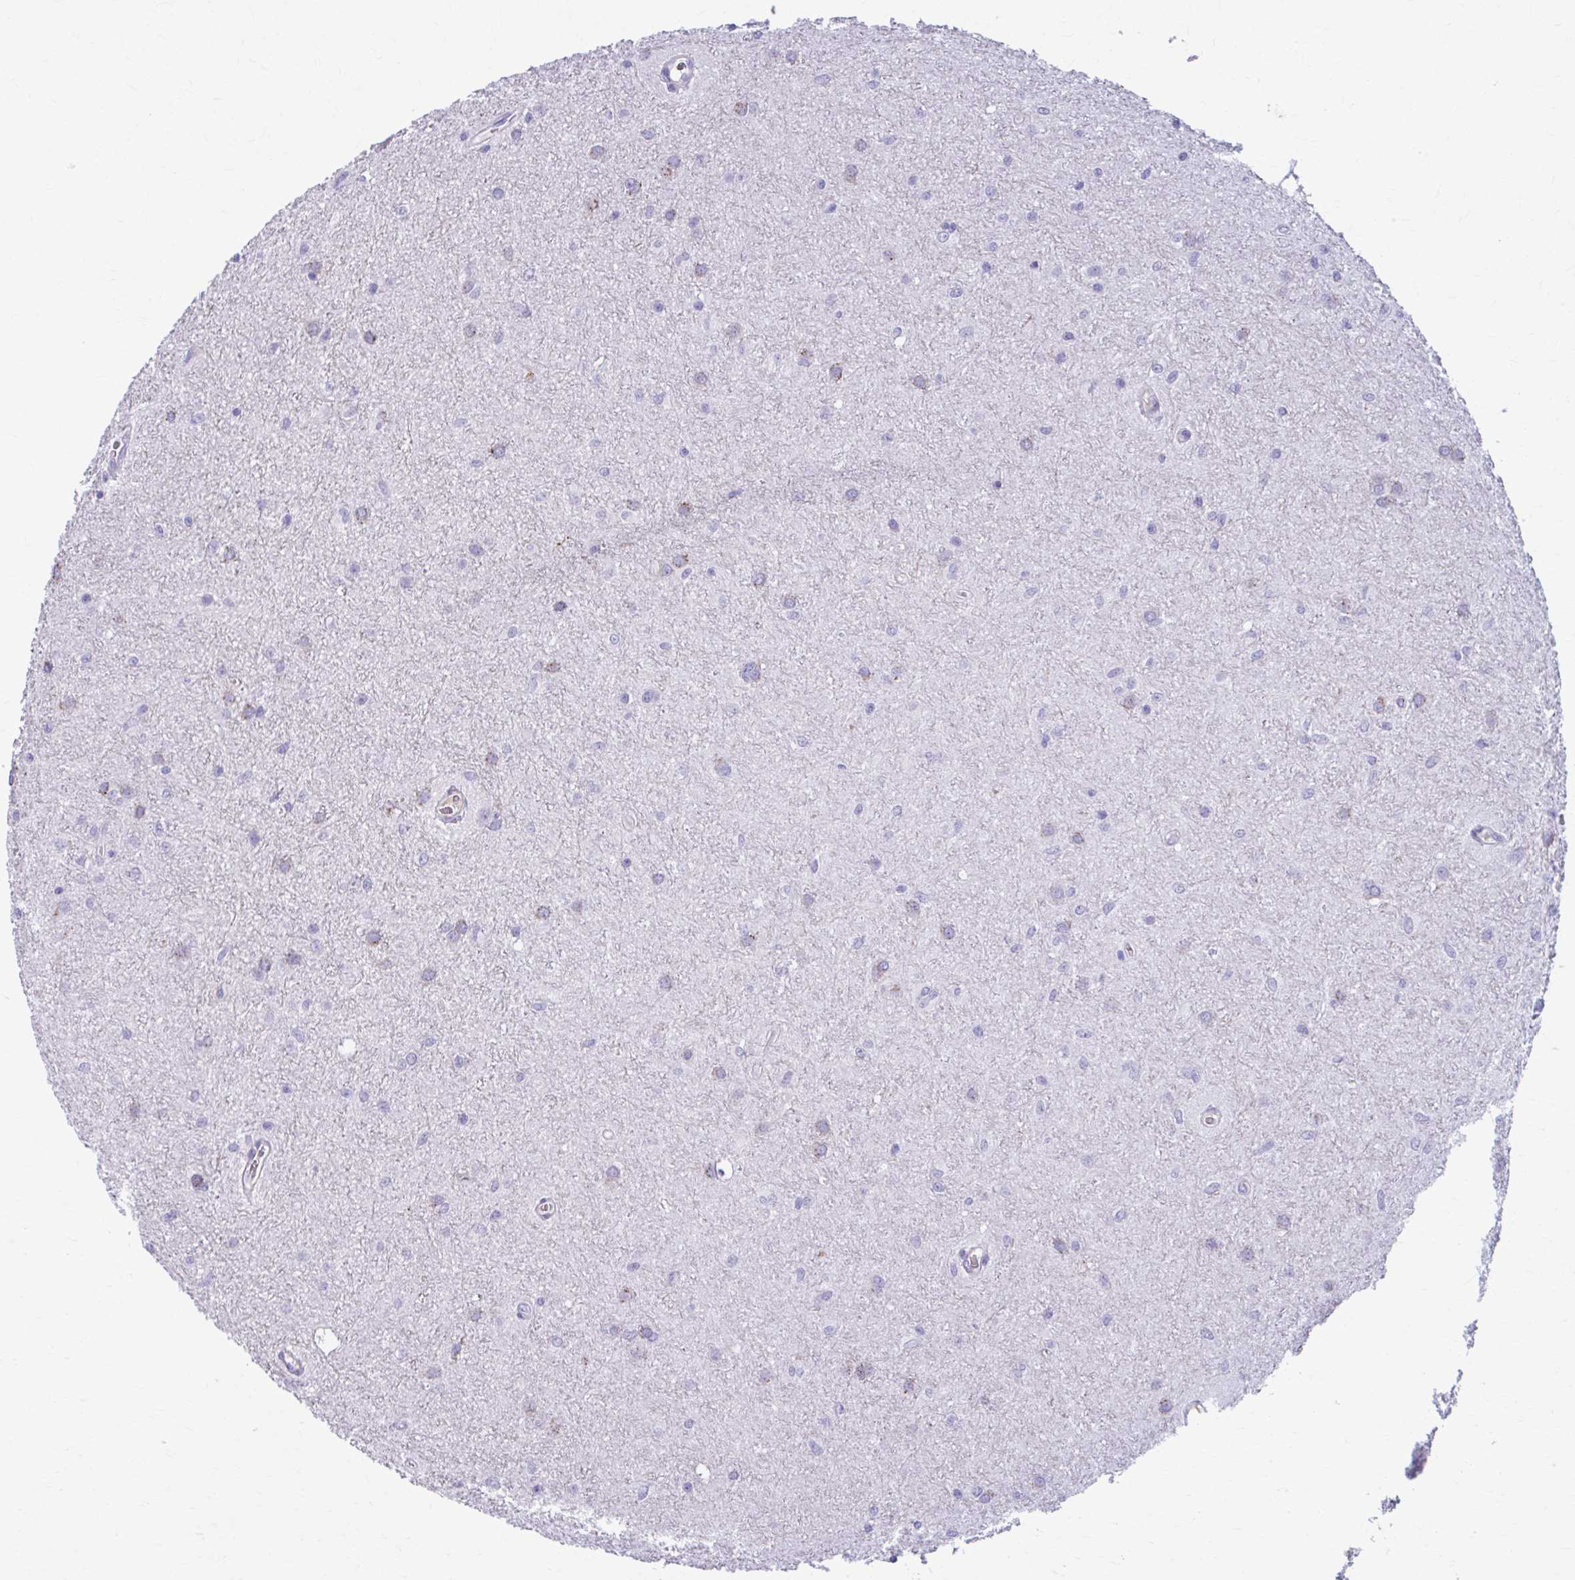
{"staining": {"intensity": "negative", "quantity": "none", "location": "none"}, "tissue": "glioma", "cell_type": "Tumor cells", "image_type": "cancer", "snomed": [{"axis": "morphology", "description": "Glioma, malignant, Low grade"}, {"axis": "topography", "description": "Cerebellum"}], "caption": "High power microscopy photomicrograph of an IHC micrograph of malignant low-grade glioma, revealing no significant positivity in tumor cells.", "gene": "C12orf71", "patient": {"sex": "female", "age": 5}}